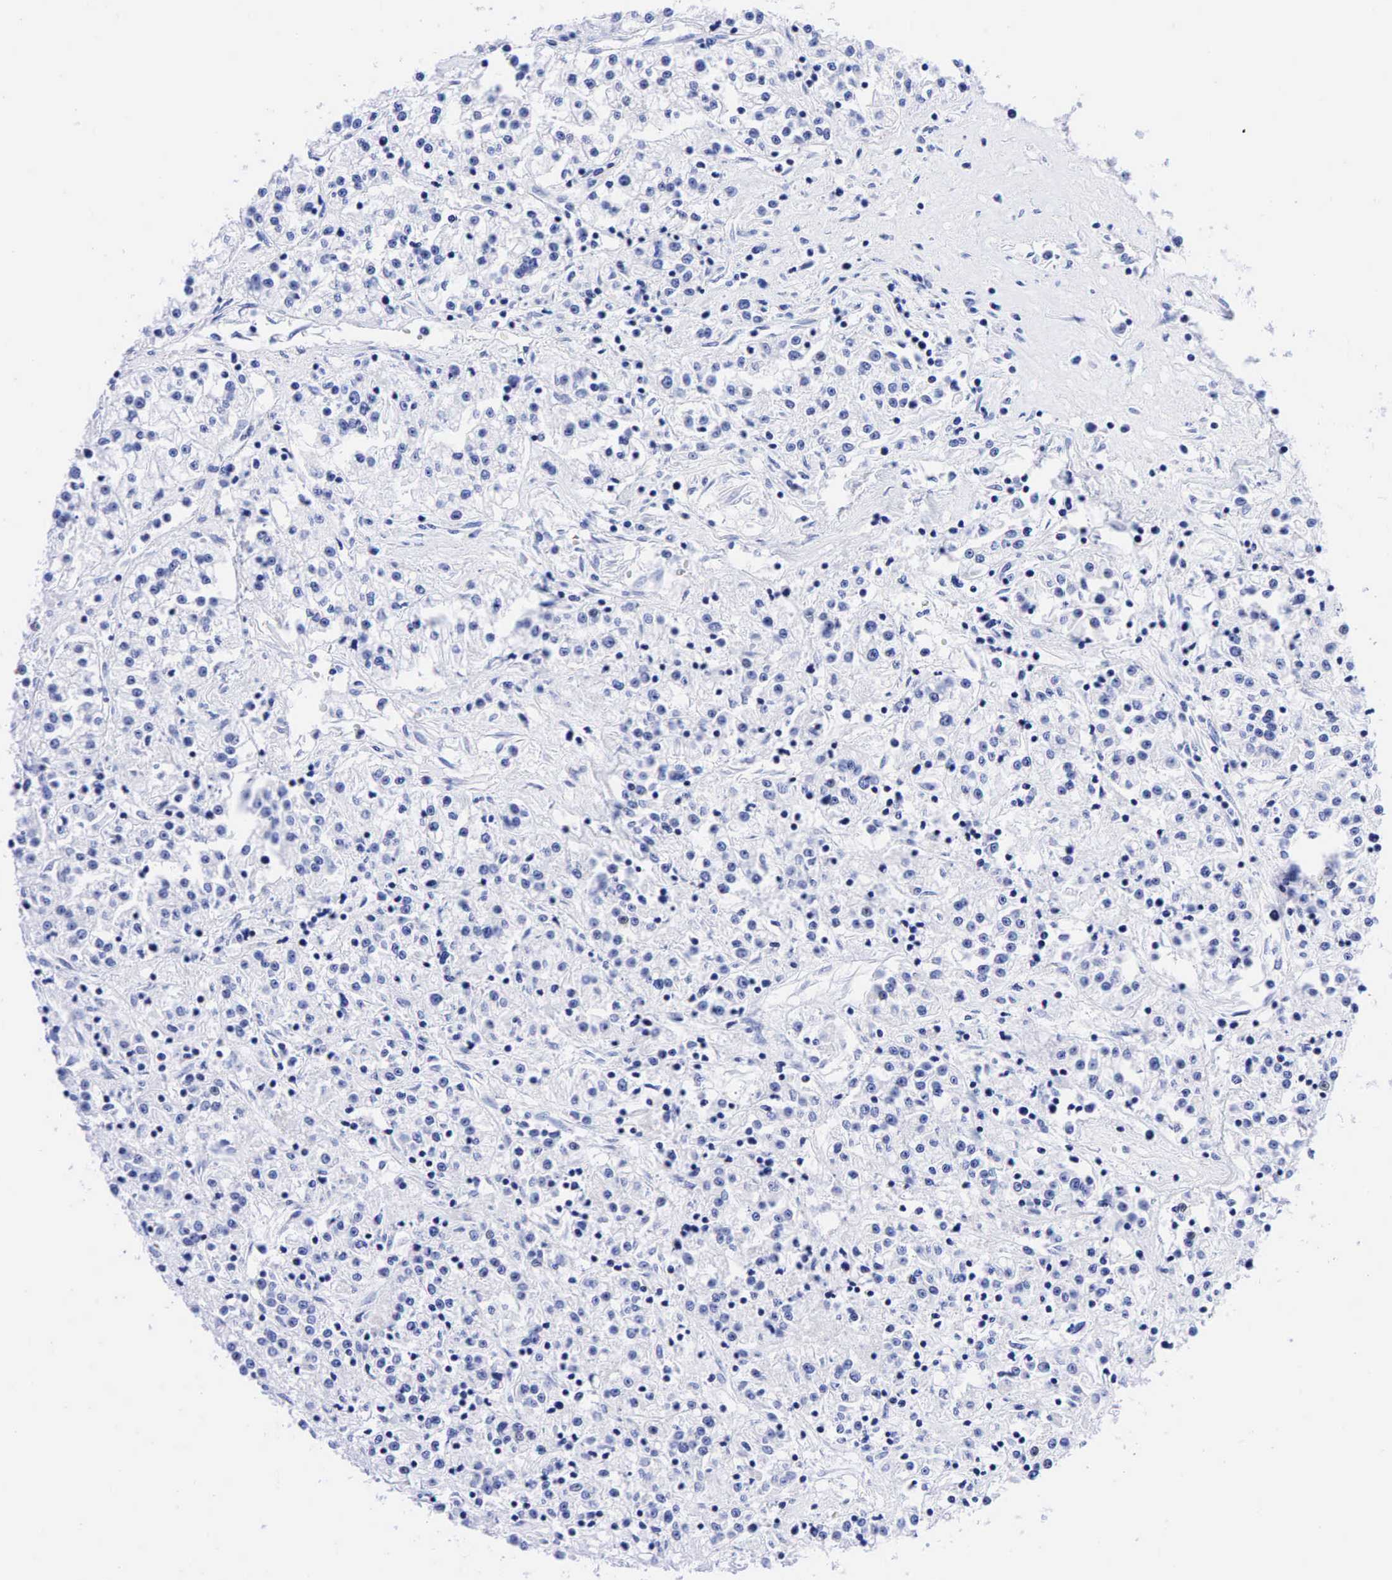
{"staining": {"intensity": "negative", "quantity": "none", "location": "none"}, "tissue": "renal cancer", "cell_type": "Tumor cells", "image_type": "cancer", "snomed": [{"axis": "morphology", "description": "Adenocarcinoma, NOS"}, {"axis": "topography", "description": "Kidney"}], "caption": "Protein analysis of renal cancer (adenocarcinoma) reveals no significant staining in tumor cells. The staining is performed using DAB (3,3'-diaminobenzidine) brown chromogen with nuclei counter-stained in using hematoxylin.", "gene": "CEACAM5", "patient": {"sex": "female", "age": 76}}